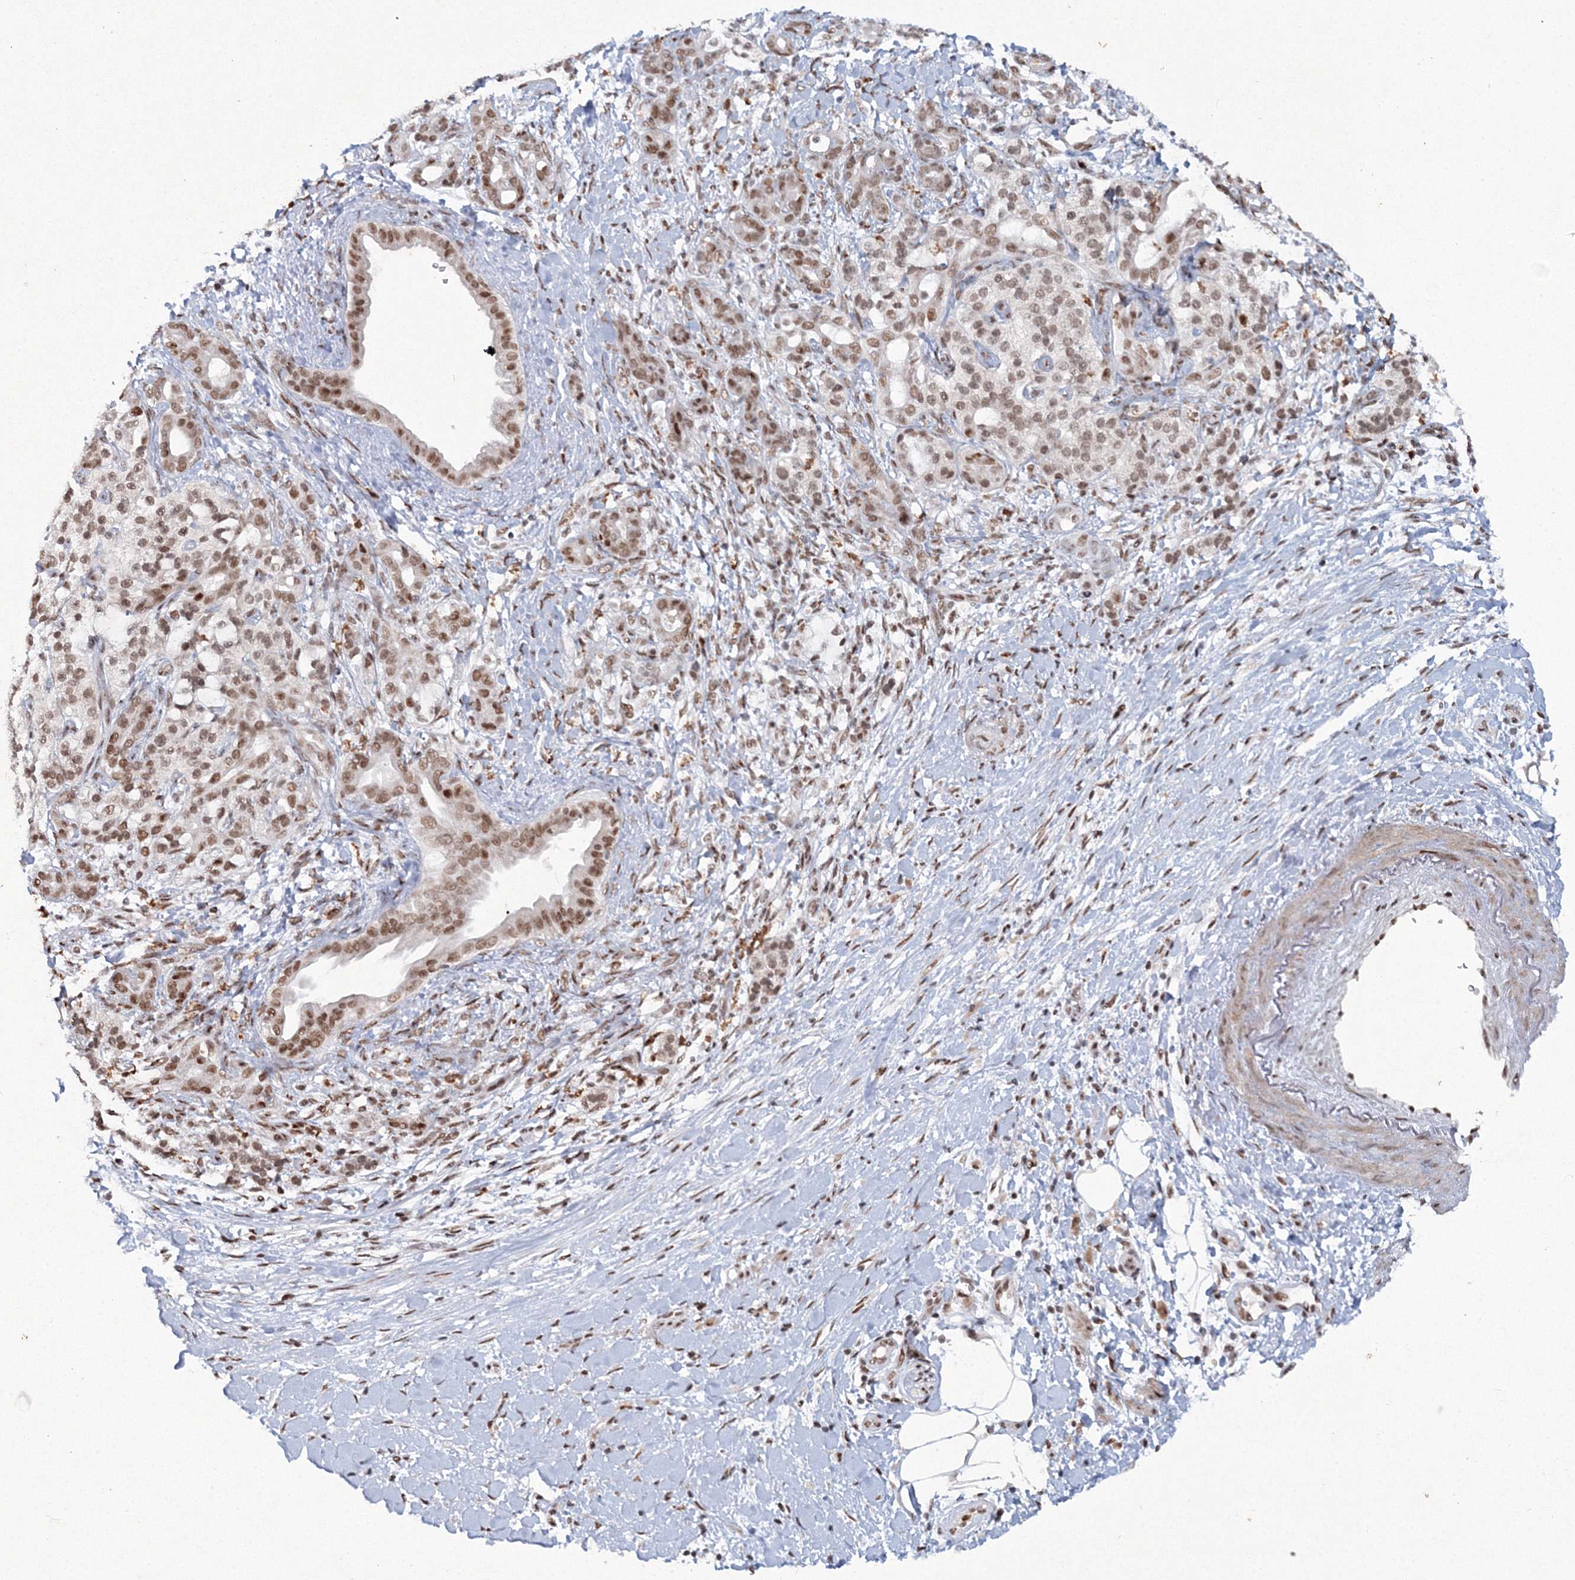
{"staining": {"intensity": "moderate", "quantity": ">75%", "location": "nuclear"}, "tissue": "pancreatic cancer", "cell_type": "Tumor cells", "image_type": "cancer", "snomed": [{"axis": "morphology", "description": "Adenocarcinoma, NOS"}, {"axis": "topography", "description": "Pancreas"}], "caption": "This micrograph displays pancreatic cancer stained with immunohistochemistry (IHC) to label a protein in brown. The nuclear of tumor cells show moderate positivity for the protein. Nuclei are counter-stained blue.", "gene": "C3orf33", "patient": {"sex": "male", "age": 58}}